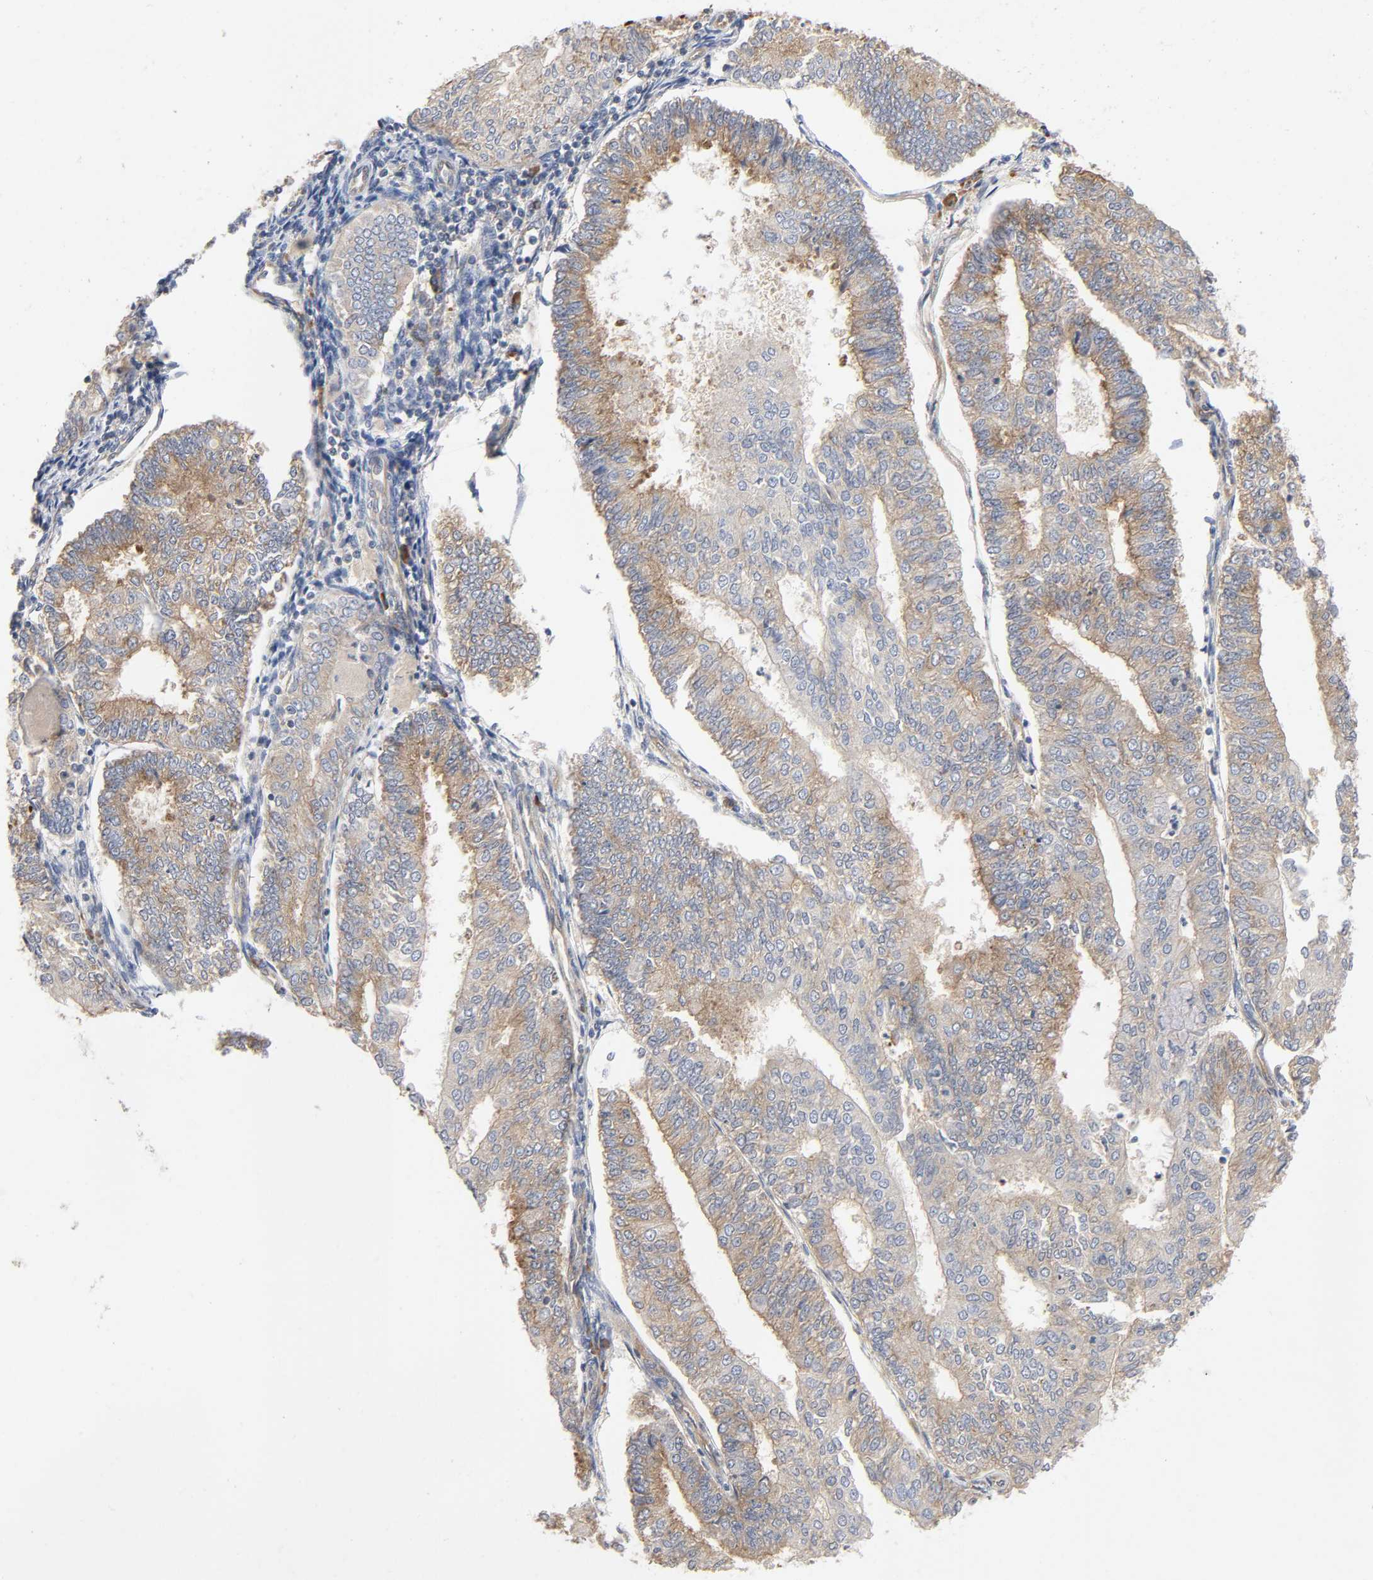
{"staining": {"intensity": "weak", "quantity": ">75%", "location": "cytoplasmic/membranous"}, "tissue": "endometrial cancer", "cell_type": "Tumor cells", "image_type": "cancer", "snomed": [{"axis": "morphology", "description": "Adenocarcinoma, NOS"}, {"axis": "topography", "description": "Endometrium"}], "caption": "IHC (DAB) staining of human endometrial cancer (adenocarcinoma) reveals weak cytoplasmic/membranous protein positivity in approximately >75% of tumor cells. (Stains: DAB (3,3'-diaminobenzidine) in brown, nuclei in blue, Microscopy: brightfield microscopy at high magnification).", "gene": "SCHIP1", "patient": {"sex": "female", "age": 59}}